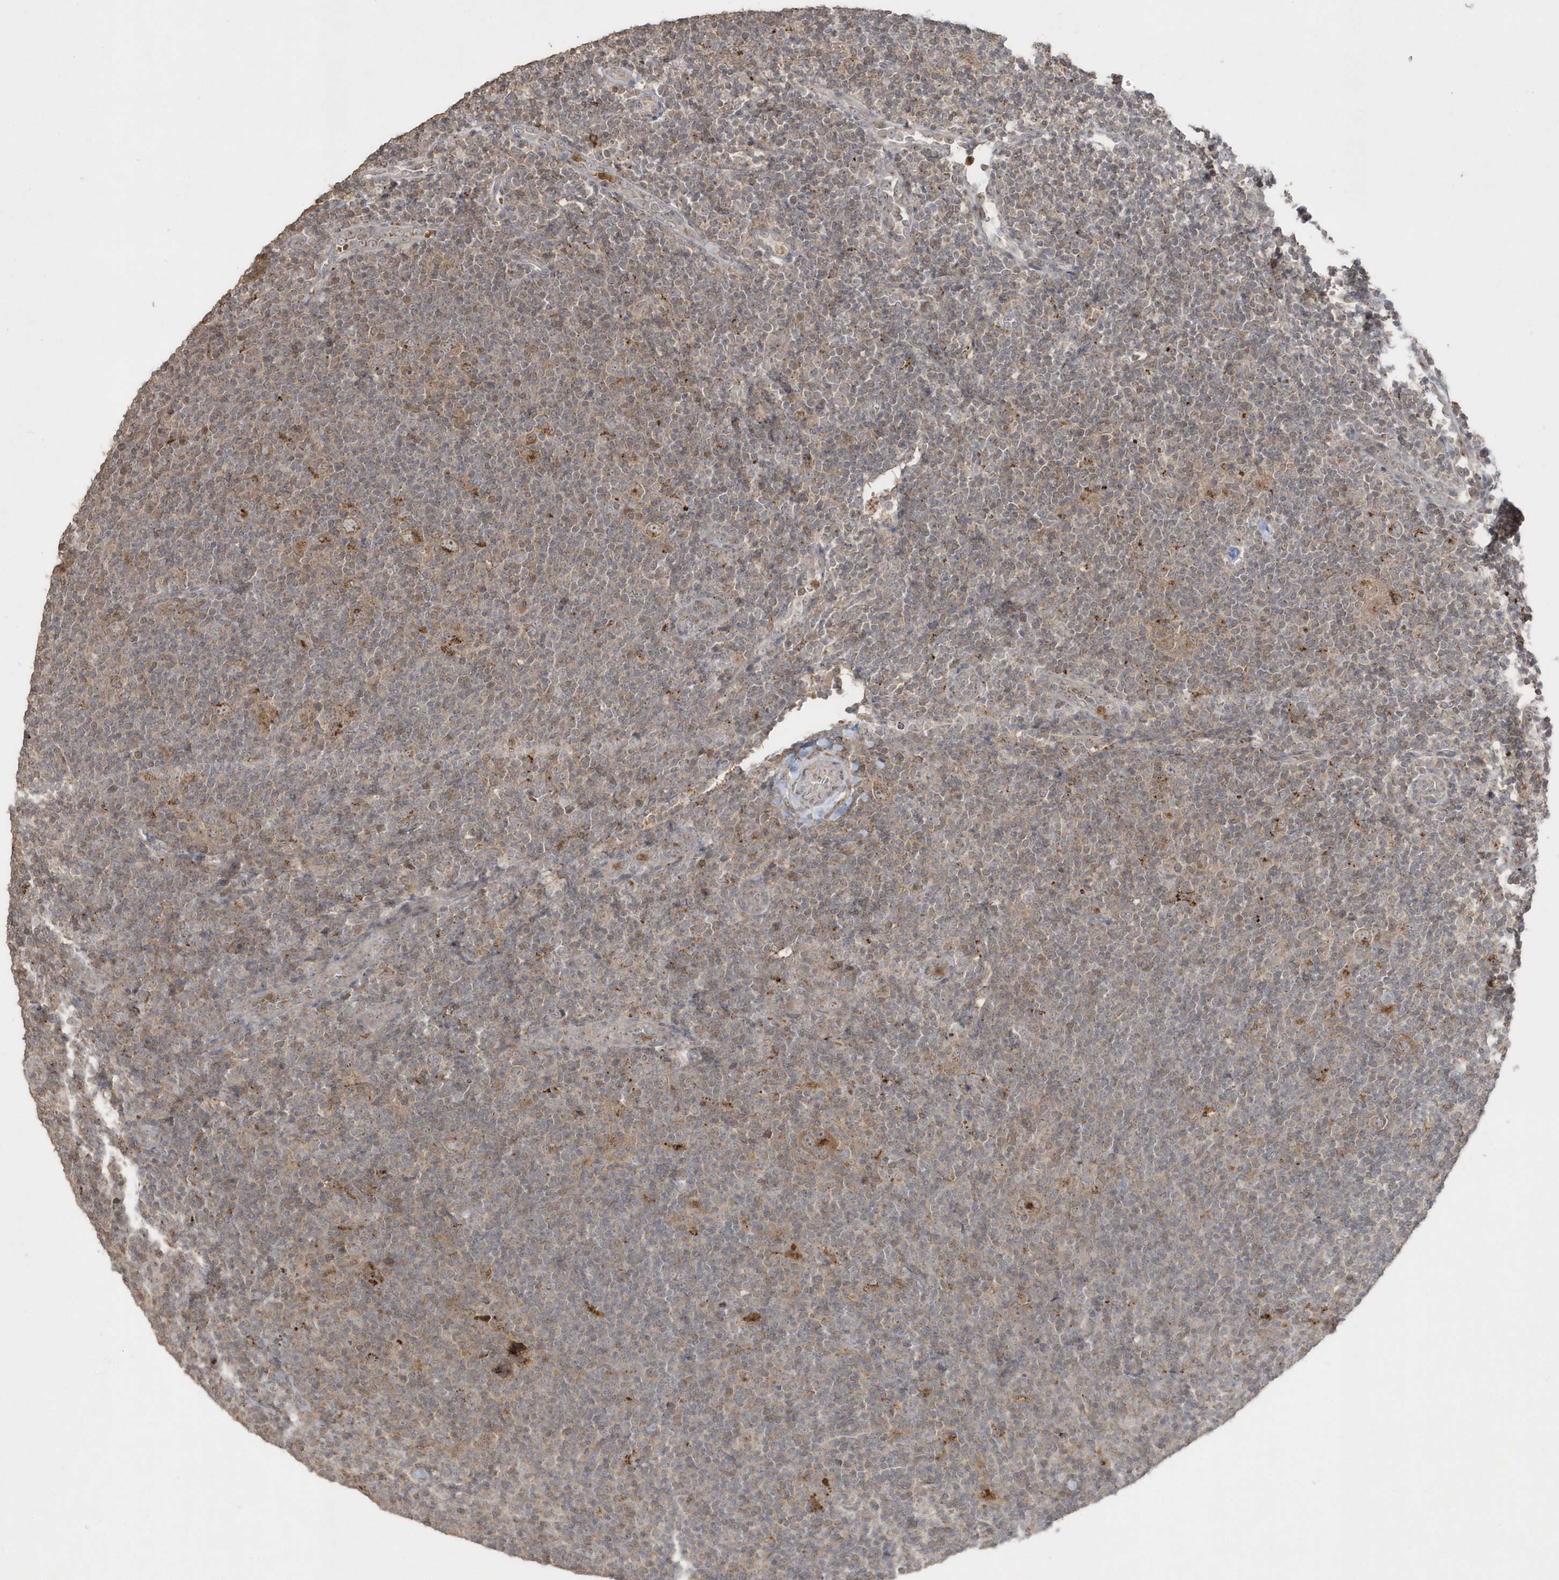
{"staining": {"intensity": "moderate", "quantity": "25%-75%", "location": "cytoplasmic/membranous"}, "tissue": "lymphoma", "cell_type": "Tumor cells", "image_type": "cancer", "snomed": [{"axis": "morphology", "description": "Hodgkin's disease, NOS"}, {"axis": "topography", "description": "Lymph node"}], "caption": "This is a photomicrograph of IHC staining of lymphoma, which shows moderate positivity in the cytoplasmic/membranous of tumor cells.", "gene": "GEMIN6", "patient": {"sex": "female", "age": 57}}